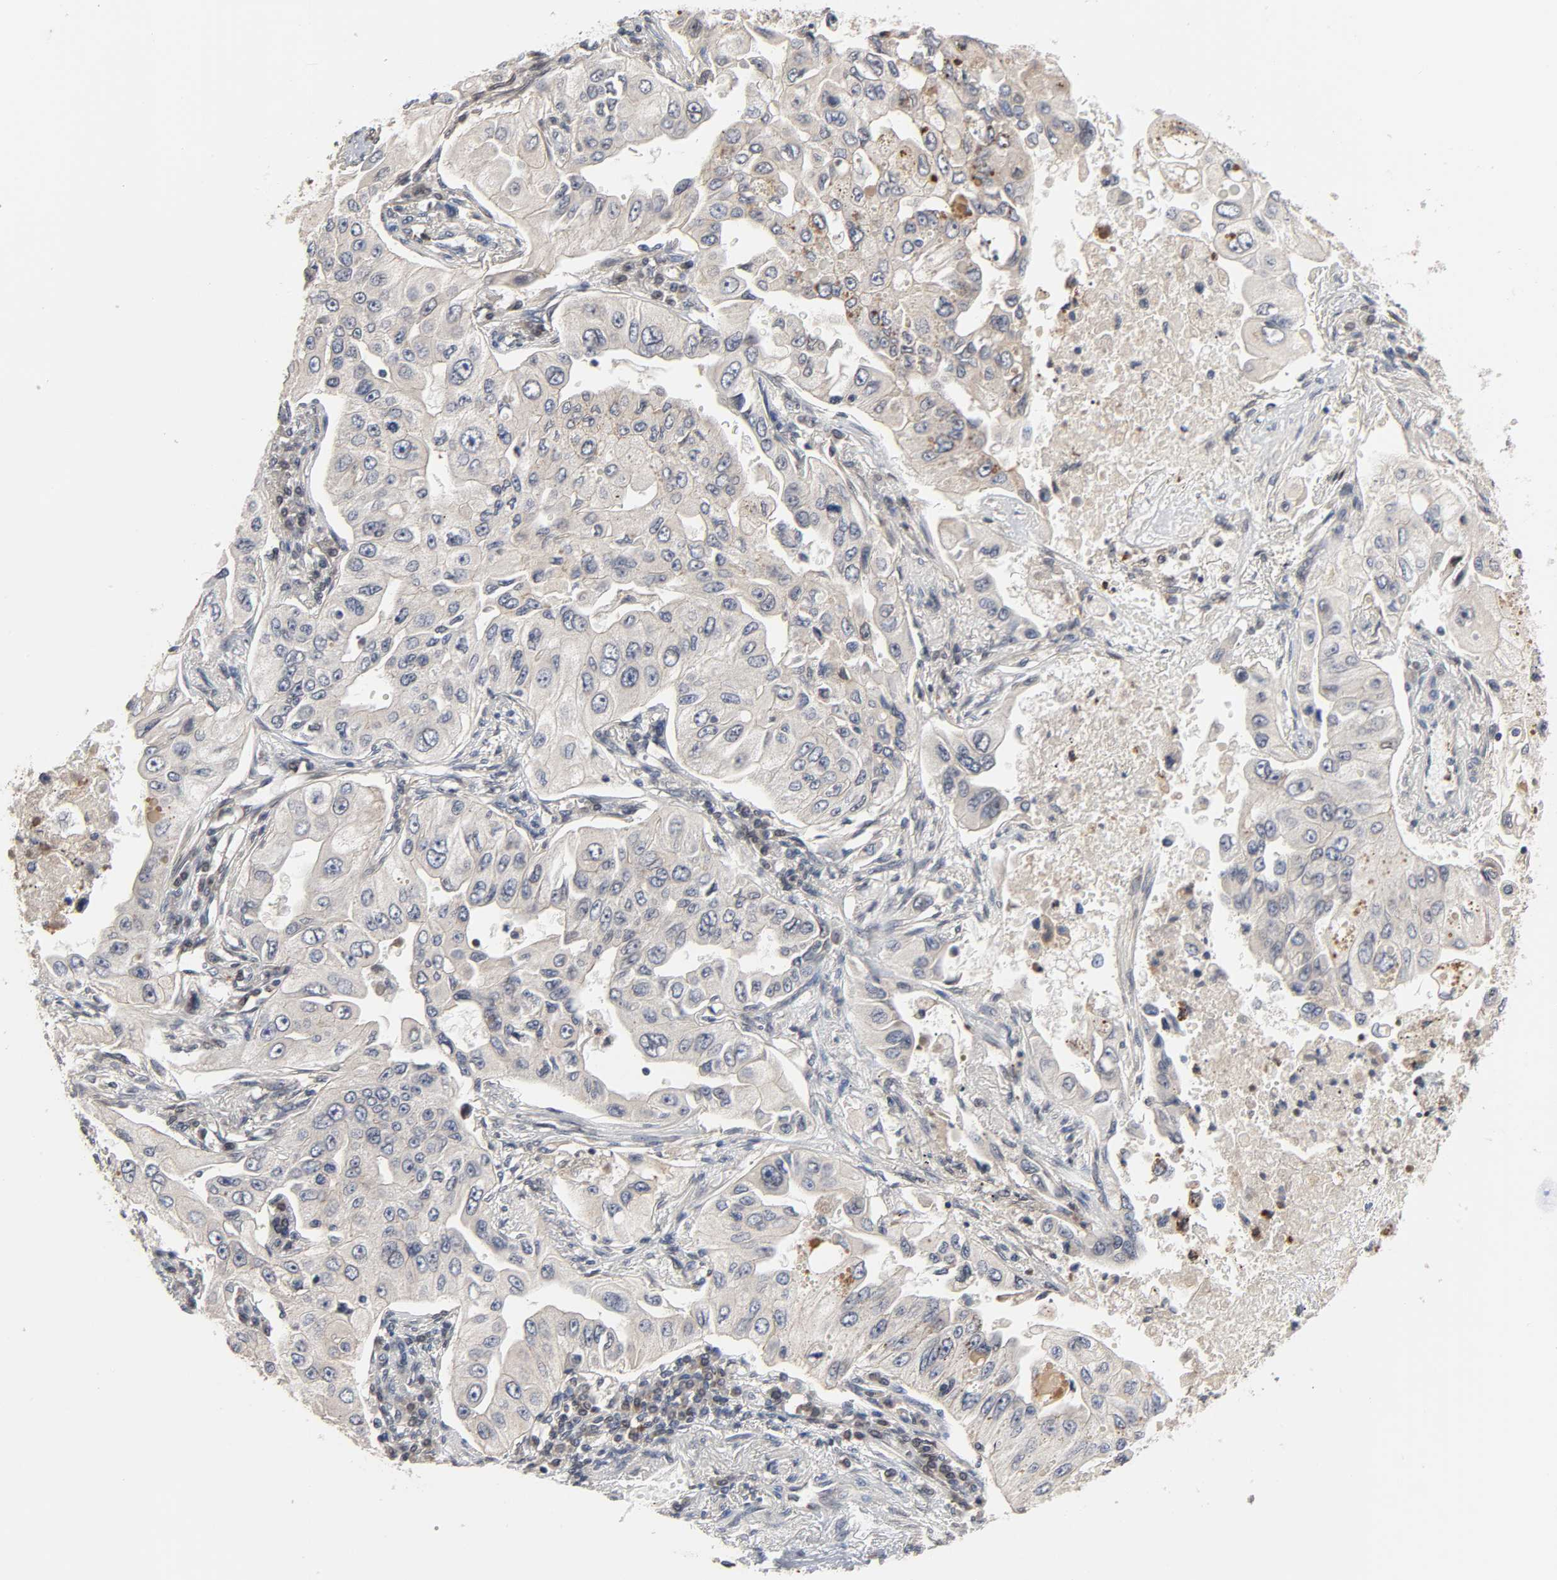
{"staining": {"intensity": "negative", "quantity": "none", "location": "none"}, "tissue": "lung cancer", "cell_type": "Tumor cells", "image_type": "cancer", "snomed": [{"axis": "morphology", "description": "Adenocarcinoma, NOS"}, {"axis": "topography", "description": "Lung"}], "caption": "Micrograph shows no protein positivity in tumor cells of lung cancer tissue. Brightfield microscopy of immunohistochemistry (IHC) stained with DAB (brown) and hematoxylin (blue), captured at high magnification.", "gene": "CCDC175", "patient": {"sex": "male", "age": 84}}